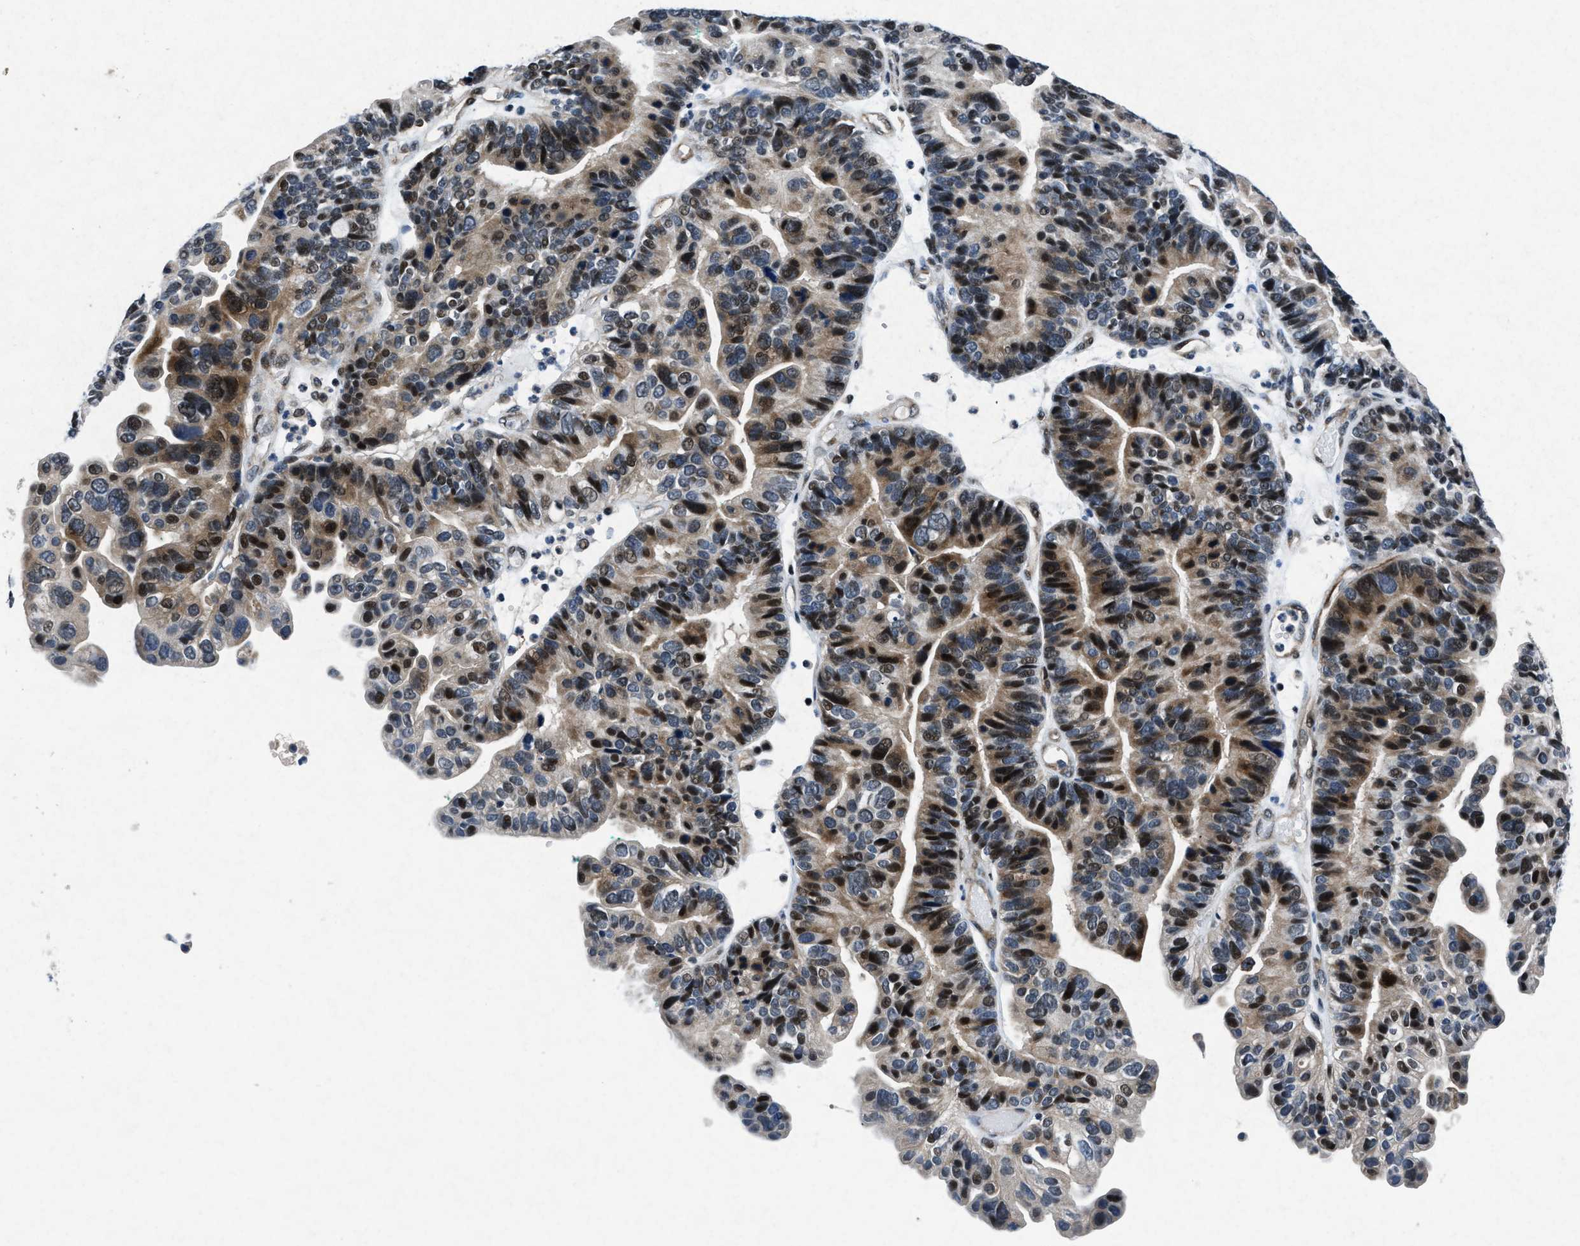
{"staining": {"intensity": "strong", "quantity": "25%-75%", "location": "cytoplasmic/membranous,nuclear"}, "tissue": "ovarian cancer", "cell_type": "Tumor cells", "image_type": "cancer", "snomed": [{"axis": "morphology", "description": "Cystadenocarcinoma, serous, NOS"}, {"axis": "topography", "description": "Ovary"}], "caption": "Ovarian serous cystadenocarcinoma stained with immunohistochemistry demonstrates strong cytoplasmic/membranous and nuclear expression in approximately 25%-75% of tumor cells. The staining was performed using DAB, with brown indicating positive protein expression. Nuclei are stained blue with hematoxylin.", "gene": "PHLDA1", "patient": {"sex": "female", "age": 56}}